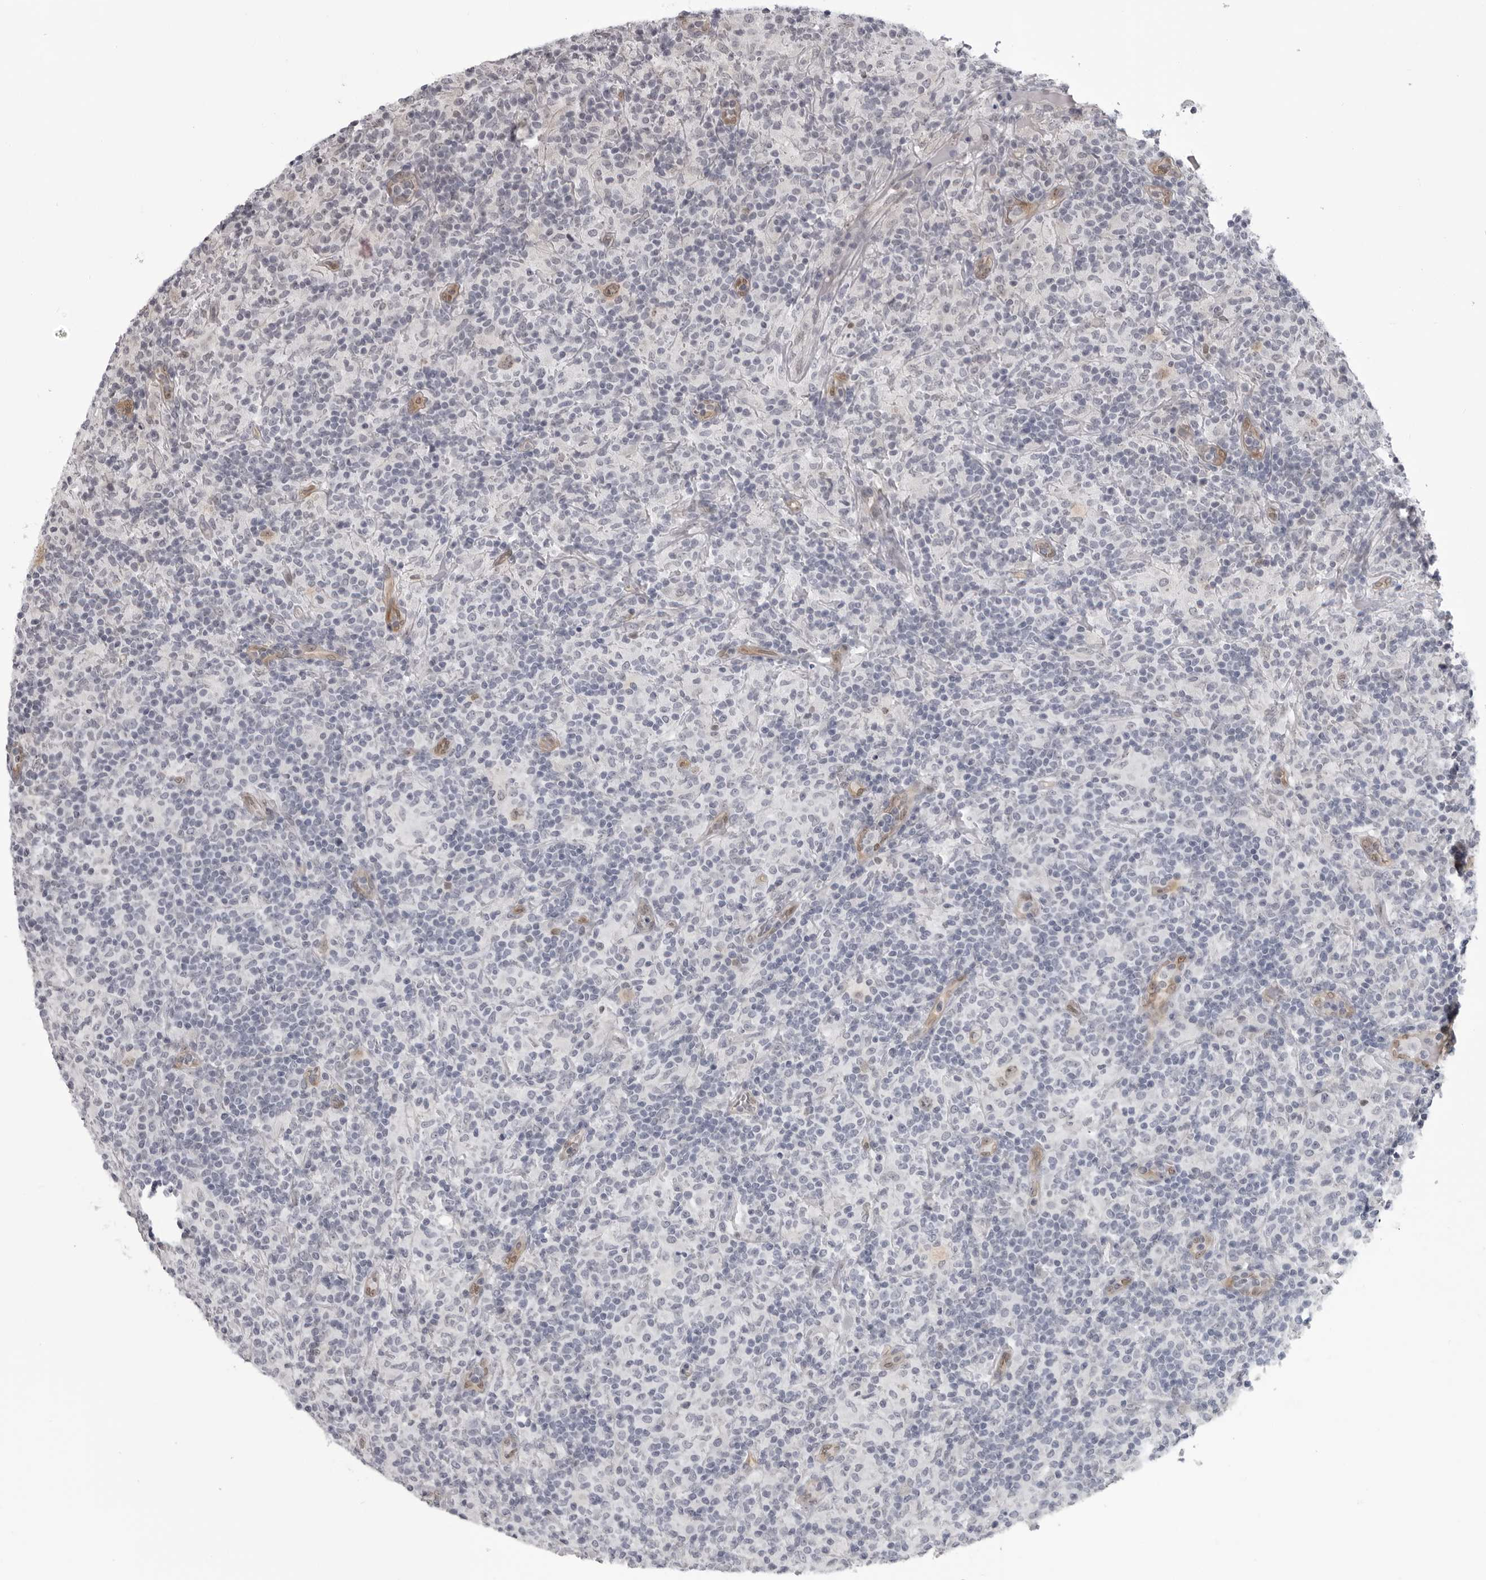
{"staining": {"intensity": "weak", "quantity": ">75%", "location": "nuclear"}, "tissue": "lymphoma", "cell_type": "Tumor cells", "image_type": "cancer", "snomed": [{"axis": "morphology", "description": "Hodgkin's disease, NOS"}, {"axis": "topography", "description": "Lymph node"}], "caption": "Immunohistochemical staining of Hodgkin's disease reveals low levels of weak nuclear protein staining in approximately >75% of tumor cells. (brown staining indicates protein expression, while blue staining denotes nuclei).", "gene": "MAPK12", "patient": {"sex": "male", "age": 70}}